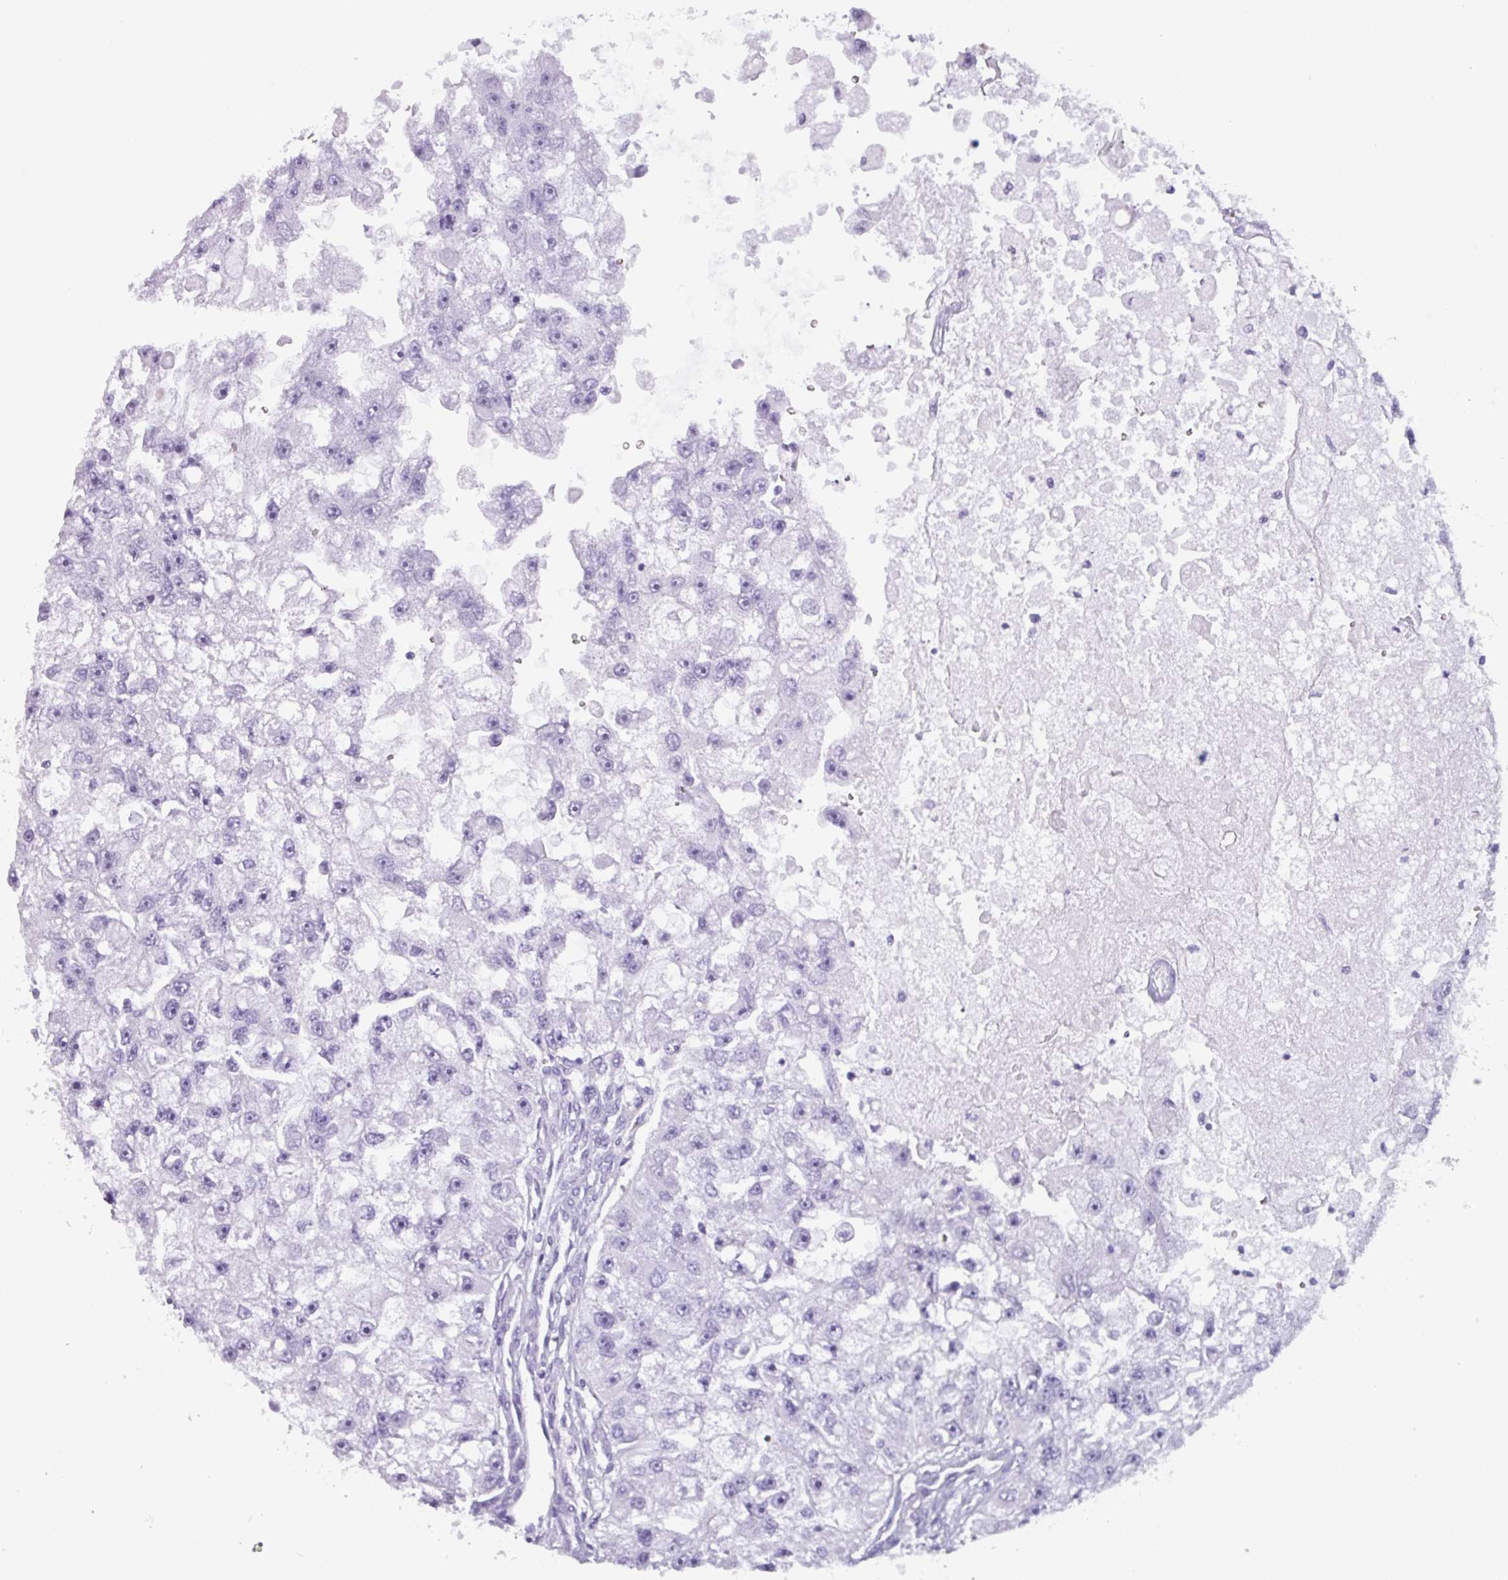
{"staining": {"intensity": "negative", "quantity": "none", "location": "none"}, "tissue": "renal cancer", "cell_type": "Tumor cells", "image_type": "cancer", "snomed": [{"axis": "morphology", "description": "Adenocarcinoma, NOS"}, {"axis": "topography", "description": "Kidney"}], "caption": "Renal cancer was stained to show a protein in brown. There is no significant staining in tumor cells. (DAB IHC visualized using brightfield microscopy, high magnification).", "gene": "CAMK1", "patient": {"sex": "male", "age": 63}}